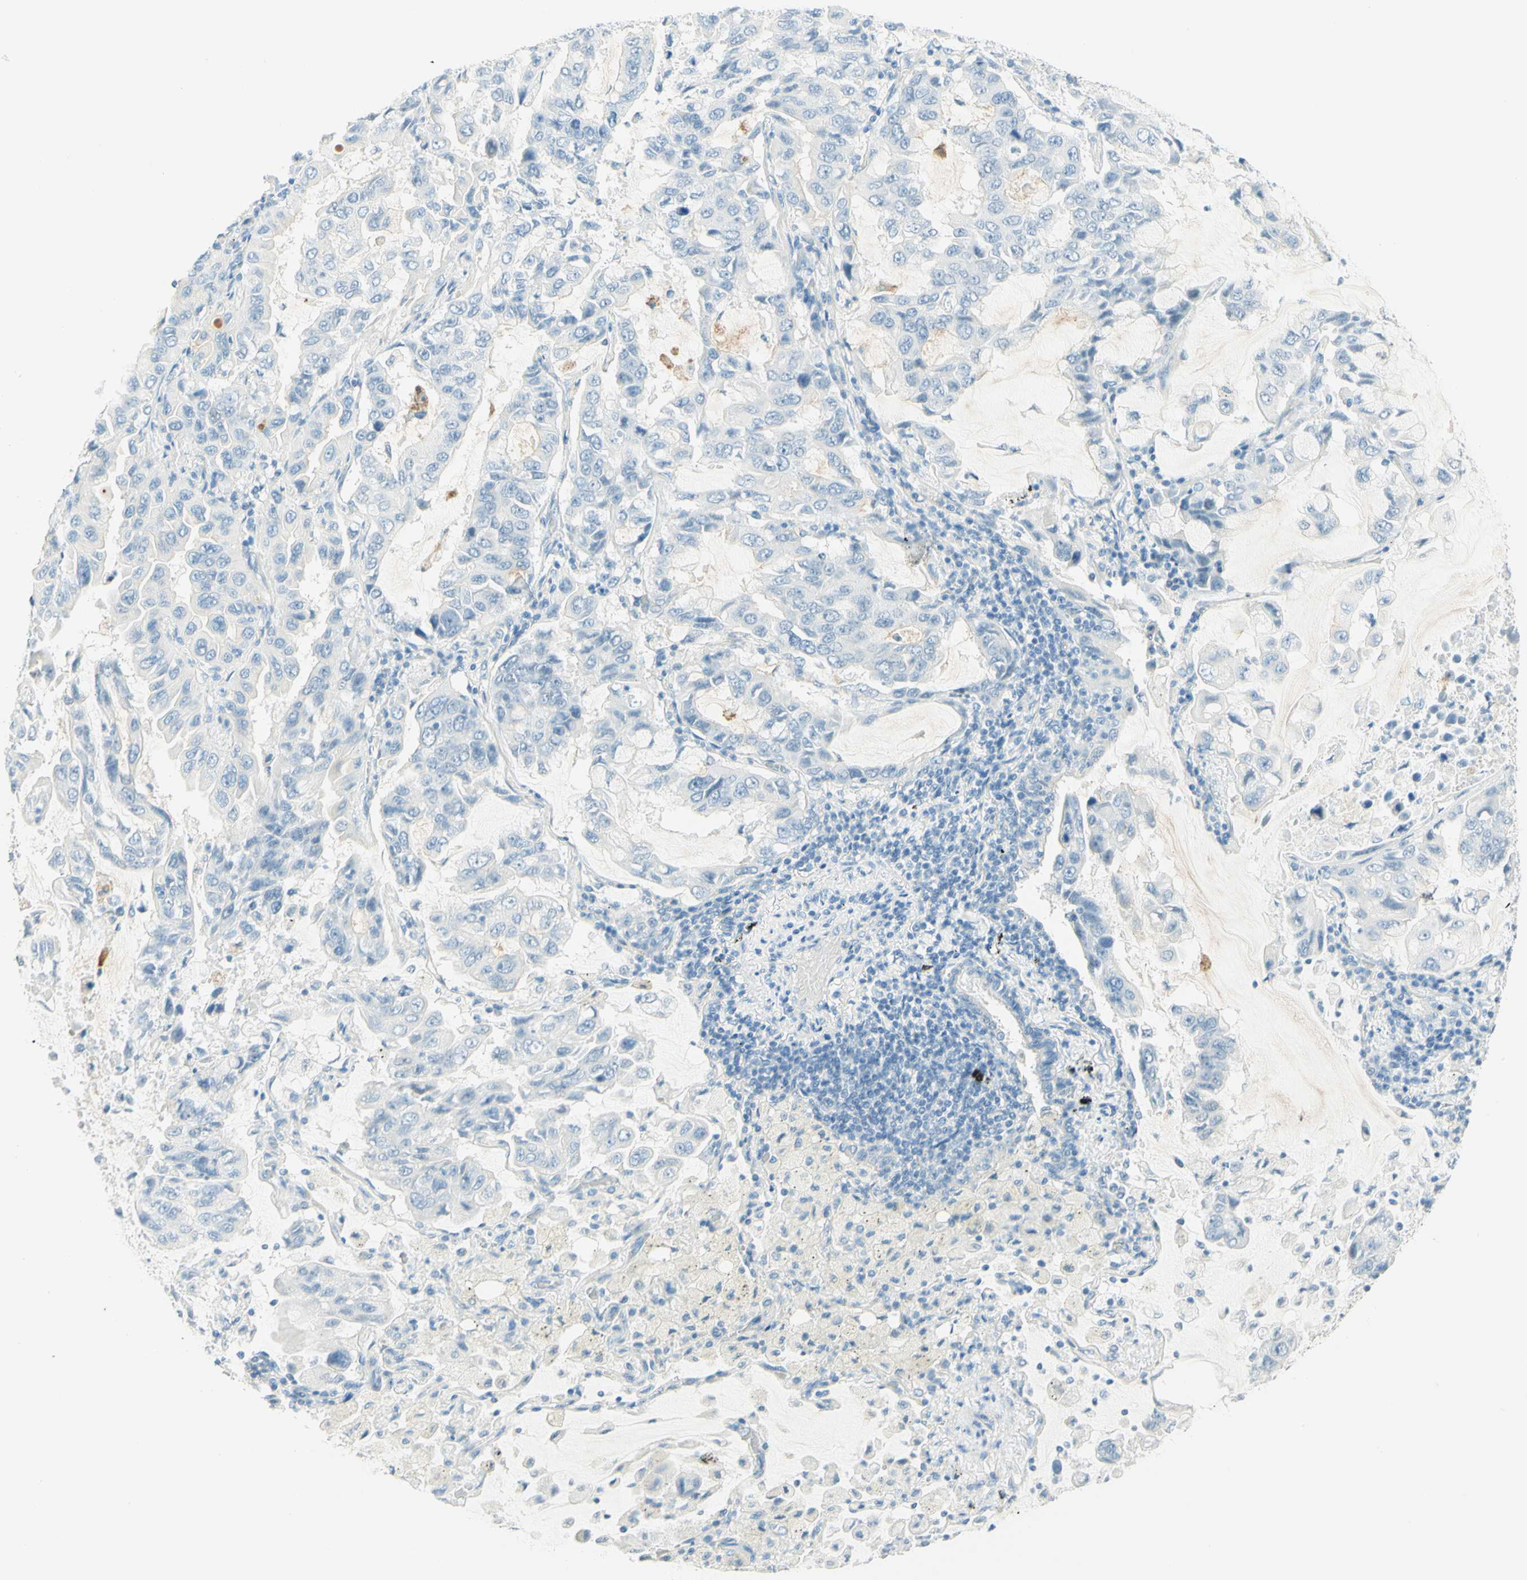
{"staining": {"intensity": "negative", "quantity": "none", "location": "none"}, "tissue": "lung cancer", "cell_type": "Tumor cells", "image_type": "cancer", "snomed": [{"axis": "morphology", "description": "Adenocarcinoma, NOS"}, {"axis": "topography", "description": "Lung"}], "caption": "Immunohistochemical staining of lung cancer reveals no significant expression in tumor cells. Brightfield microscopy of immunohistochemistry stained with DAB (brown) and hematoxylin (blue), captured at high magnification.", "gene": "TMEM132D", "patient": {"sex": "male", "age": 64}}